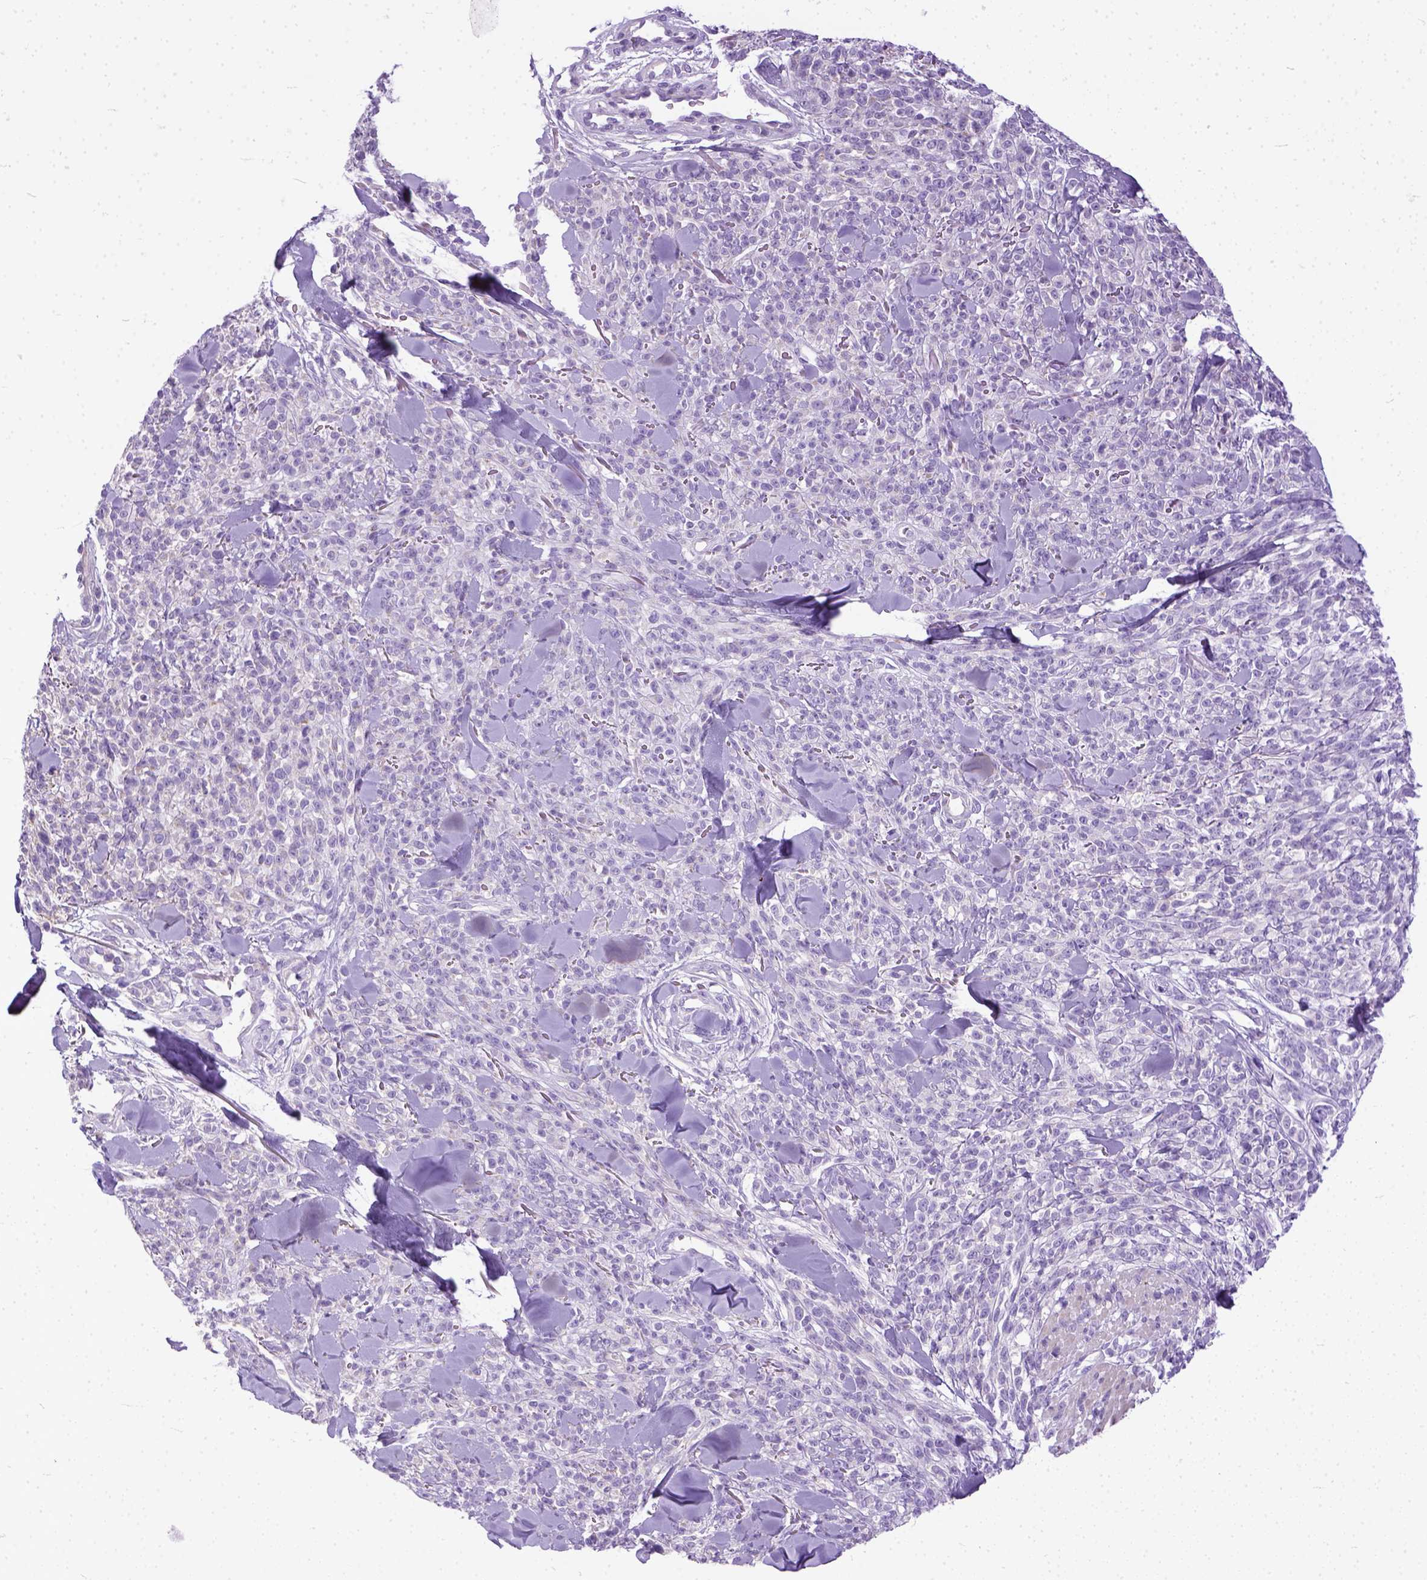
{"staining": {"intensity": "negative", "quantity": "none", "location": "none"}, "tissue": "melanoma", "cell_type": "Tumor cells", "image_type": "cancer", "snomed": [{"axis": "morphology", "description": "Malignant melanoma, NOS"}, {"axis": "topography", "description": "Skin"}, {"axis": "topography", "description": "Skin of trunk"}], "caption": "Image shows no protein staining in tumor cells of melanoma tissue.", "gene": "PLK5", "patient": {"sex": "male", "age": 74}}